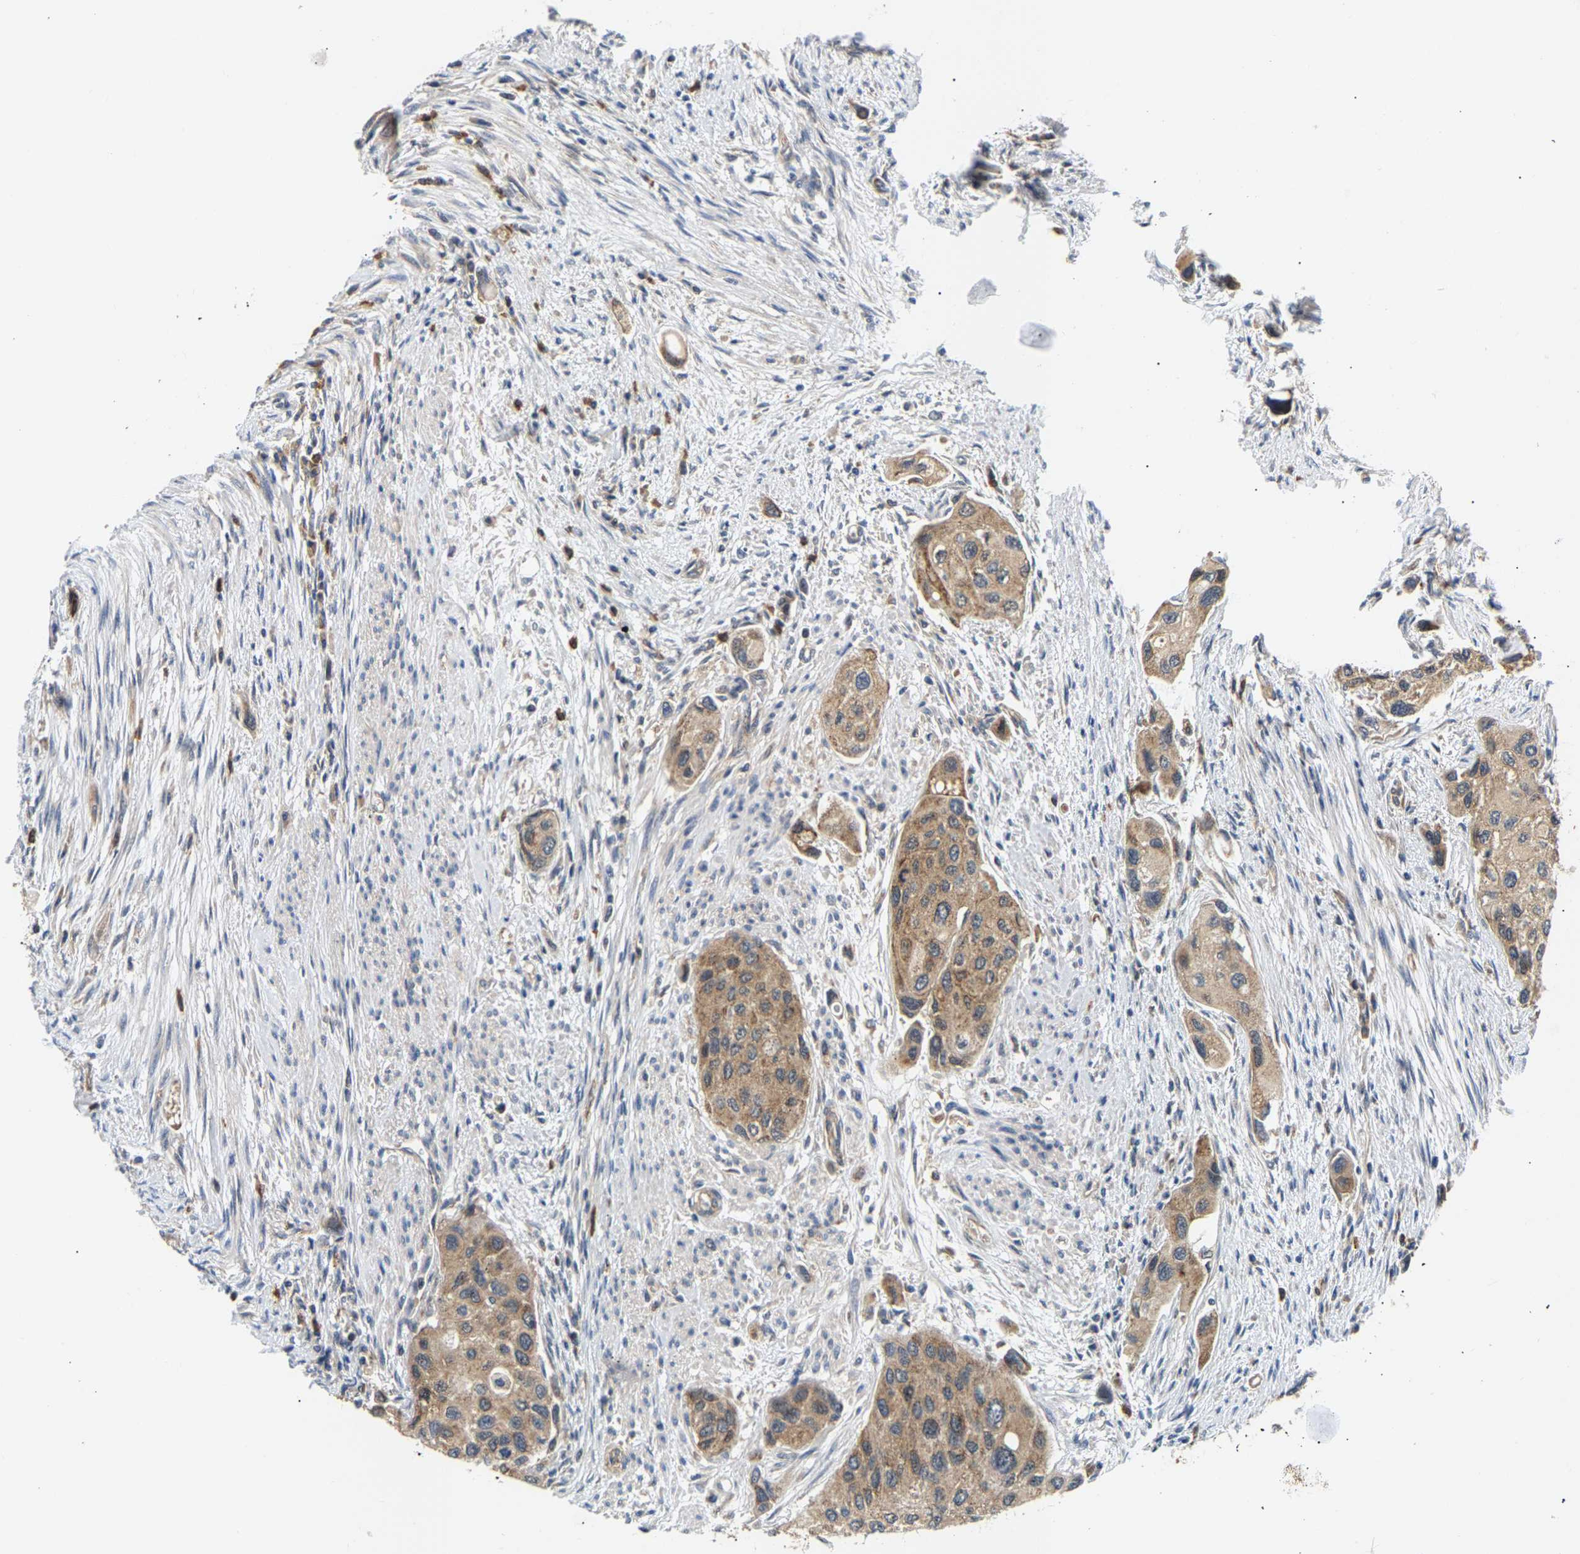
{"staining": {"intensity": "moderate", "quantity": ">75%", "location": "cytoplasmic/membranous"}, "tissue": "urothelial cancer", "cell_type": "Tumor cells", "image_type": "cancer", "snomed": [{"axis": "morphology", "description": "Urothelial carcinoma, High grade"}, {"axis": "topography", "description": "Urinary bladder"}], "caption": "Immunohistochemical staining of urothelial cancer demonstrates moderate cytoplasmic/membranous protein expression in approximately >75% of tumor cells.", "gene": "PPID", "patient": {"sex": "female", "age": 56}}